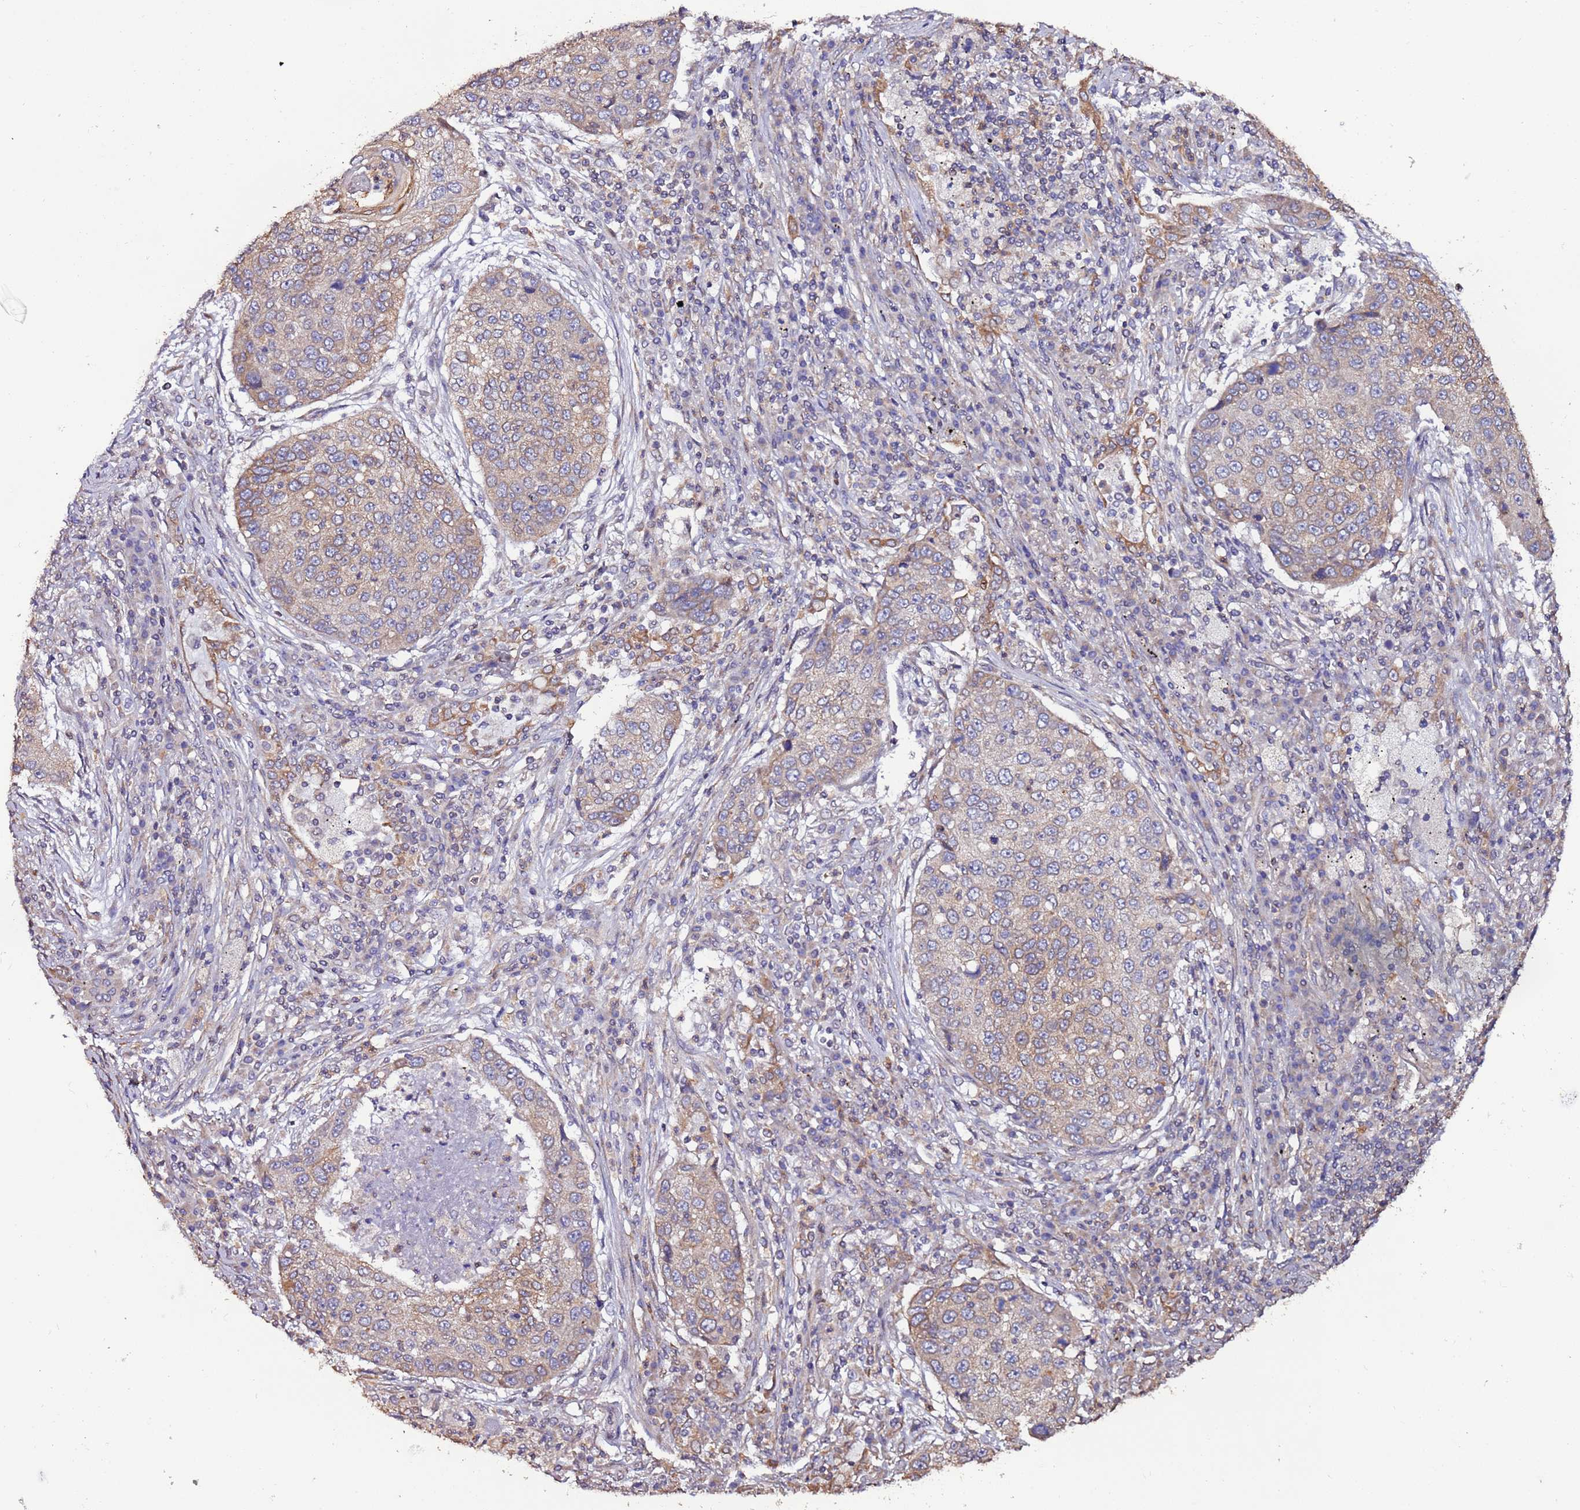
{"staining": {"intensity": "weak", "quantity": "25%-75%", "location": "cytoplasmic/membranous"}, "tissue": "lung cancer", "cell_type": "Tumor cells", "image_type": "cancer", "snomed": [{"axis": "morphology", "description": "Squamous cell carcinoma, NOS"}, {"axis": "topography", "description": "Lung"}], "caption": "Human lung squamous cell carcinoma stained for a protein (brown) reveals weak cytoplasmic/membranous positive staining in about 25%-75% of tumor cells.", "gene": "SLC41A3", "patient": {"sex": "female", "age": 63}}